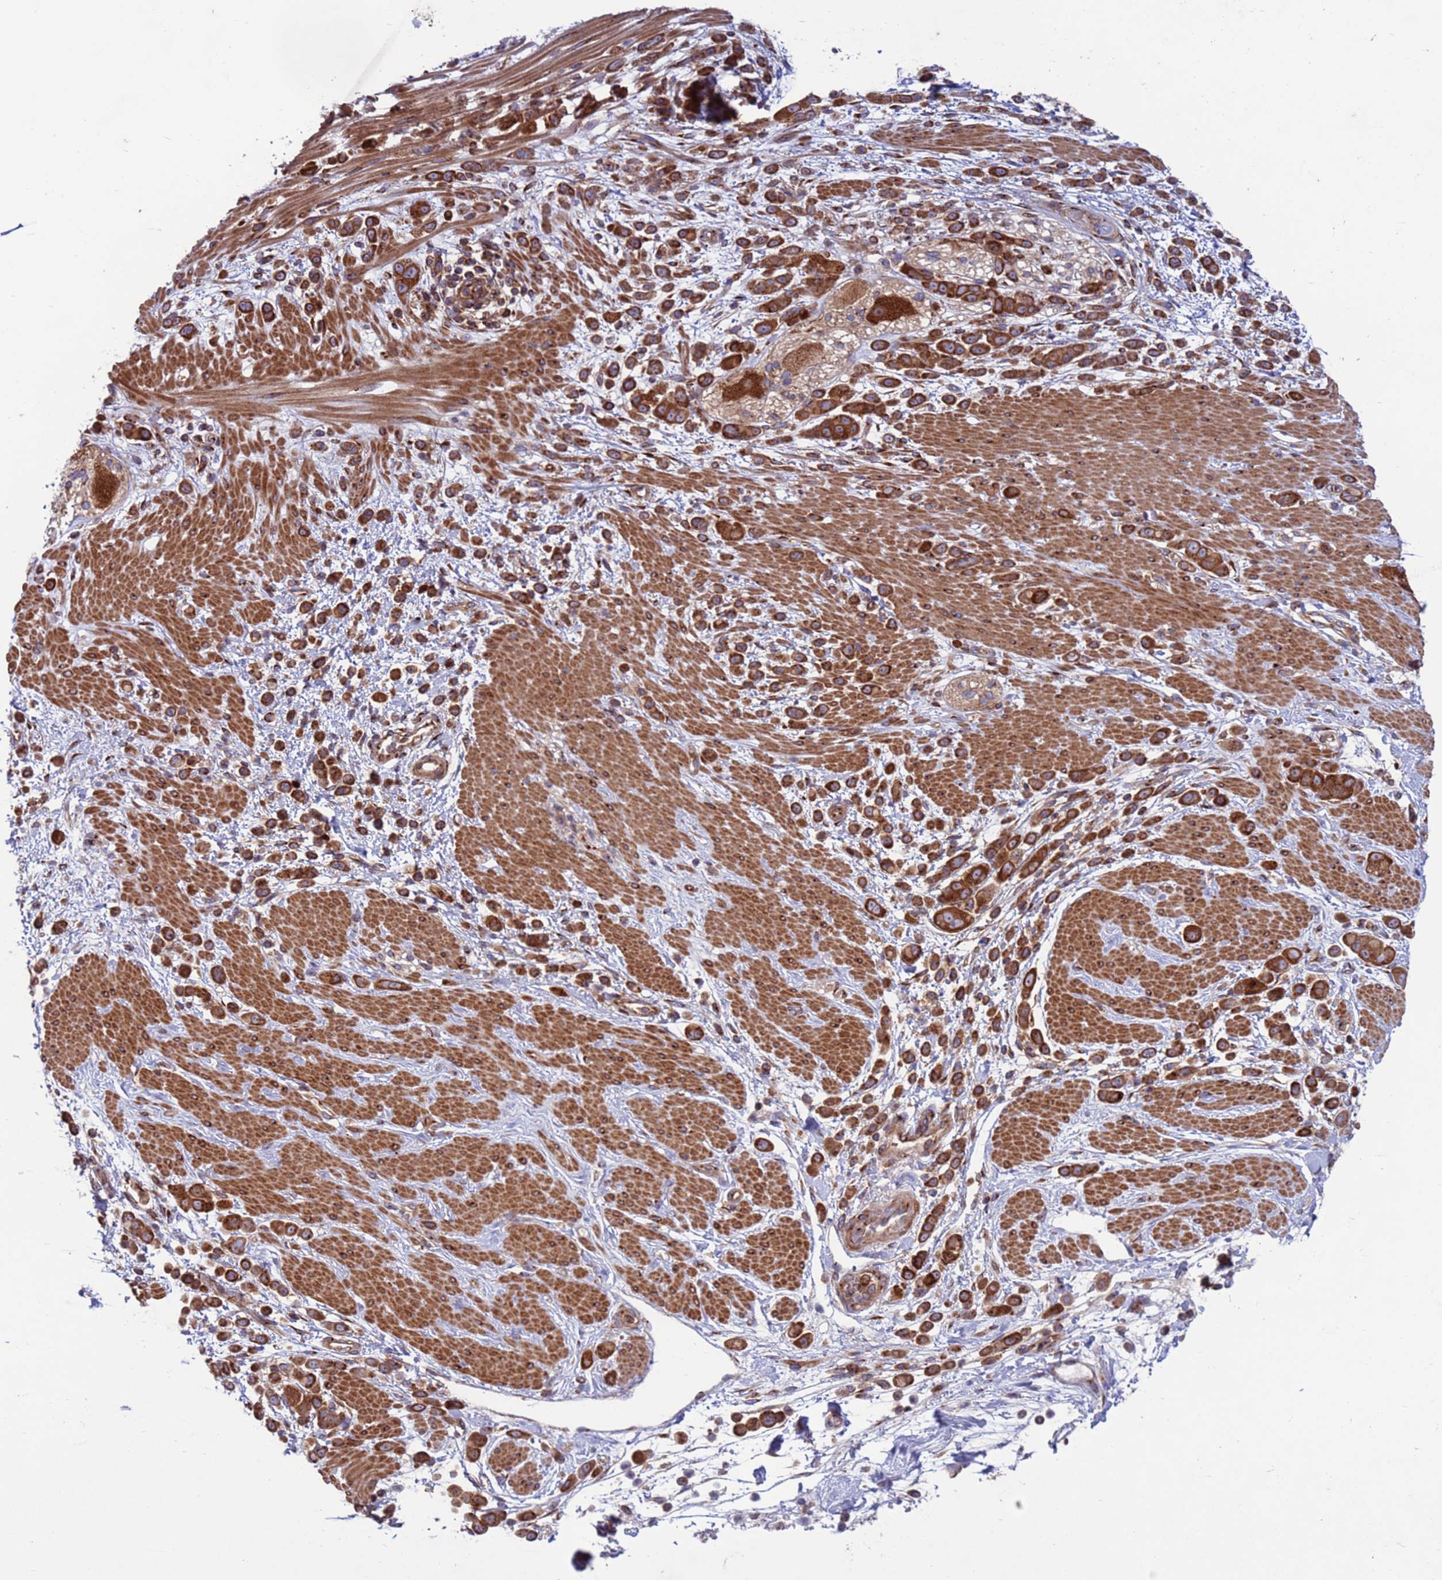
{"staining": {"intensity": "strong", "quantity": ">75%", "location": "cytoplasmic/membranous"}, "tissue": "pancreatic cancer", "cell_type": "Tumor cells", "image_type": "cancer", "snomed": [{"axis": "morphology", "description": "Normal tissue, NOS"}, {"axis": "morphology", "description": "Adenocarcinoma, NOS"}, {"axis": "topography", "description": "Pancreas"}], "caption": "Strong cytoplasmic/membranous positivity is present in approximately >75% of tumor cells in adenocarcinoma (pancreatic).", "gene": "ZC3HAV1", "patient": {"sex": "female", "age": 64}}